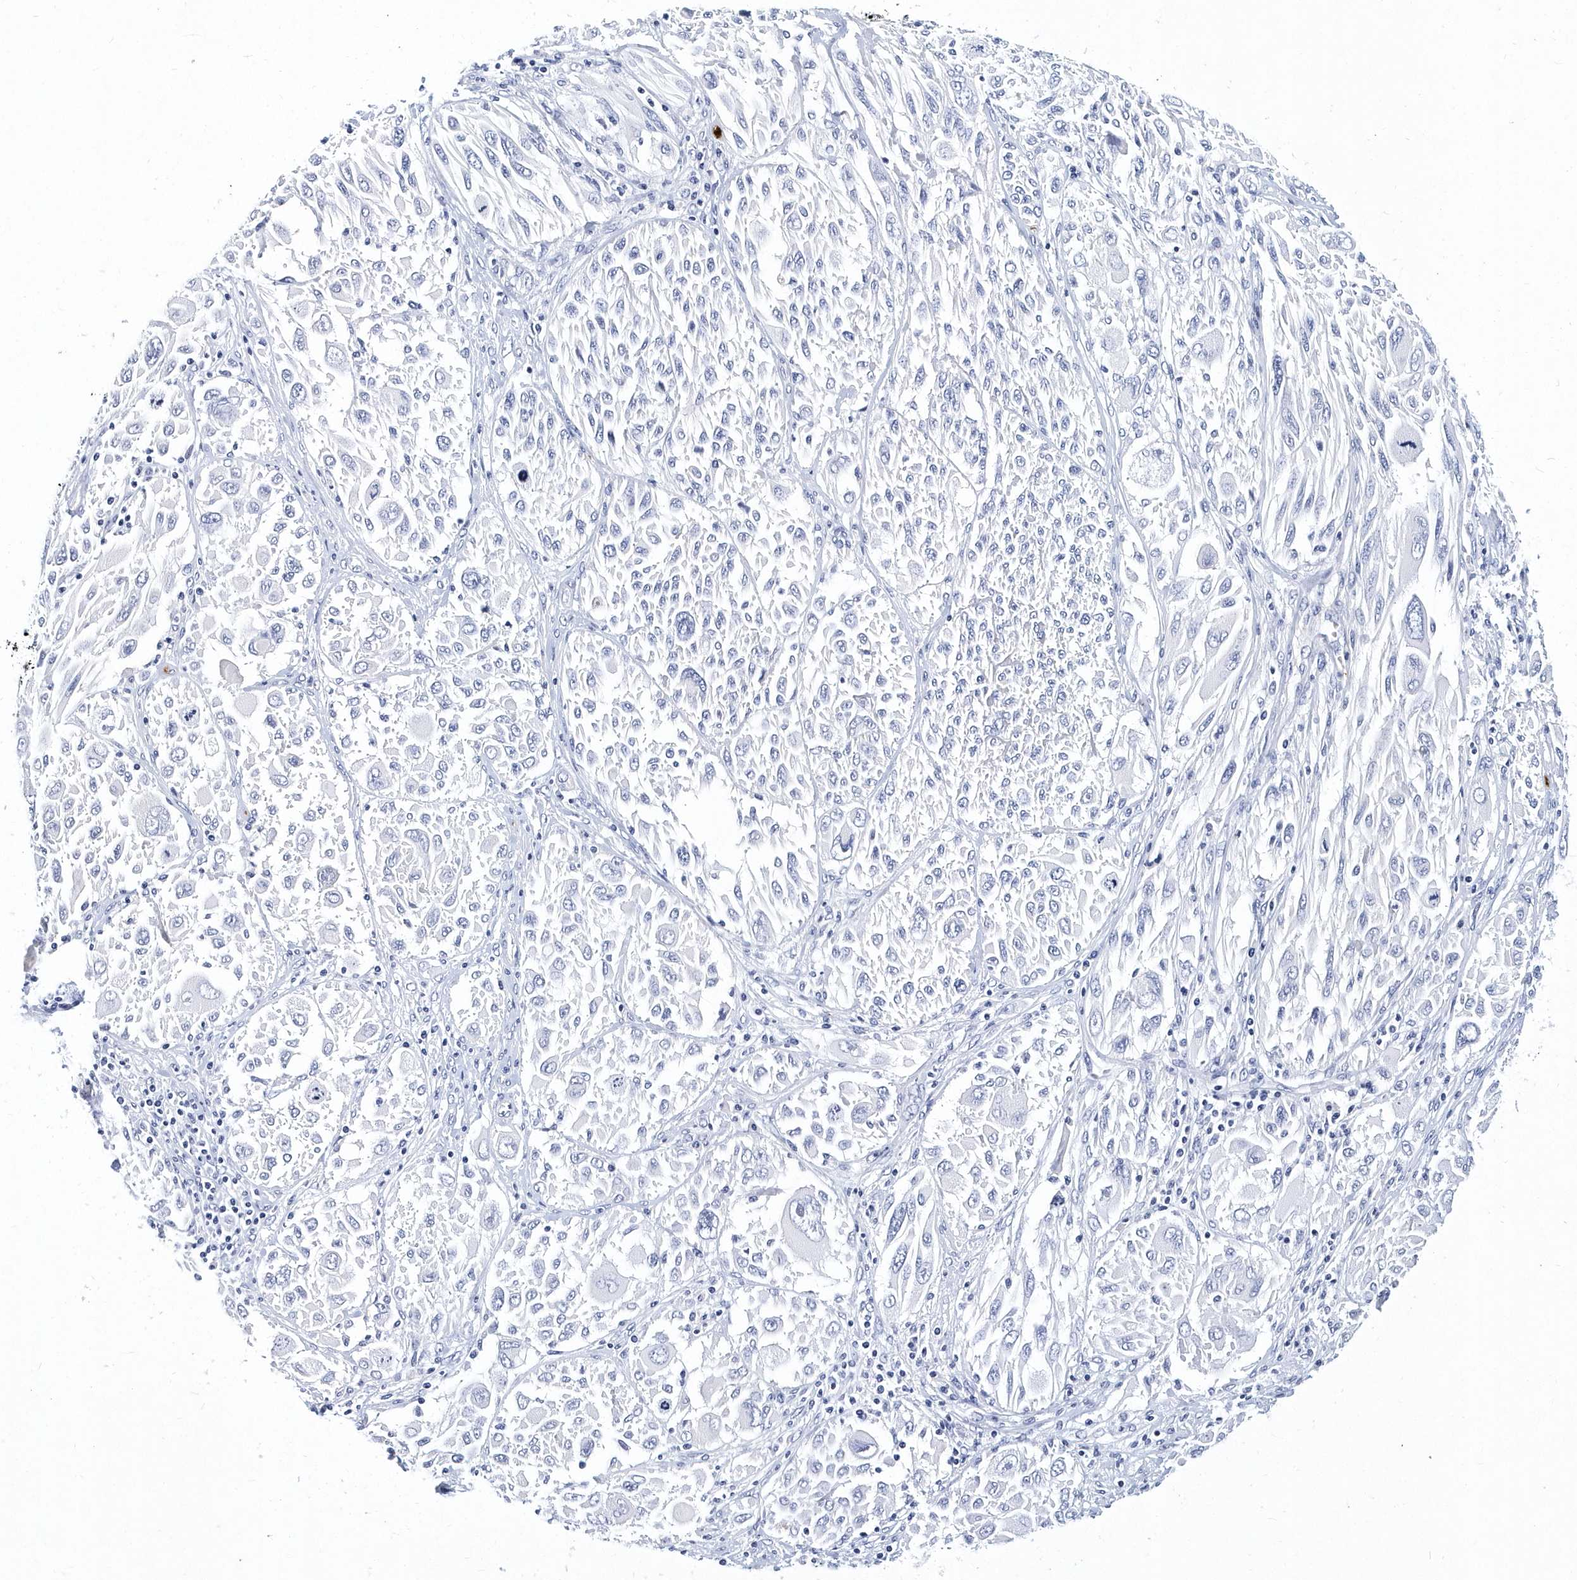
{"staining": {"intensity": "negative", "quantity": "none", "location": "none"}, "tissue": "melanoma", "cell_type": "Tumor cells", "image_type": "cancer", "snomed": [{"axis": "morphology", "description": "Malignant melanoma, NOS"}, {"axis": "topography", "description": "Skin"}], "caption": "Protein analysis of melanoma displays no significant expression in tumor cells. (DAB immunohistochemistry (IHC) visualized using brightfield microscopy, high magnification).", "gene": "ITGA2B", "patient": {"sex": "female", "age": 91}}